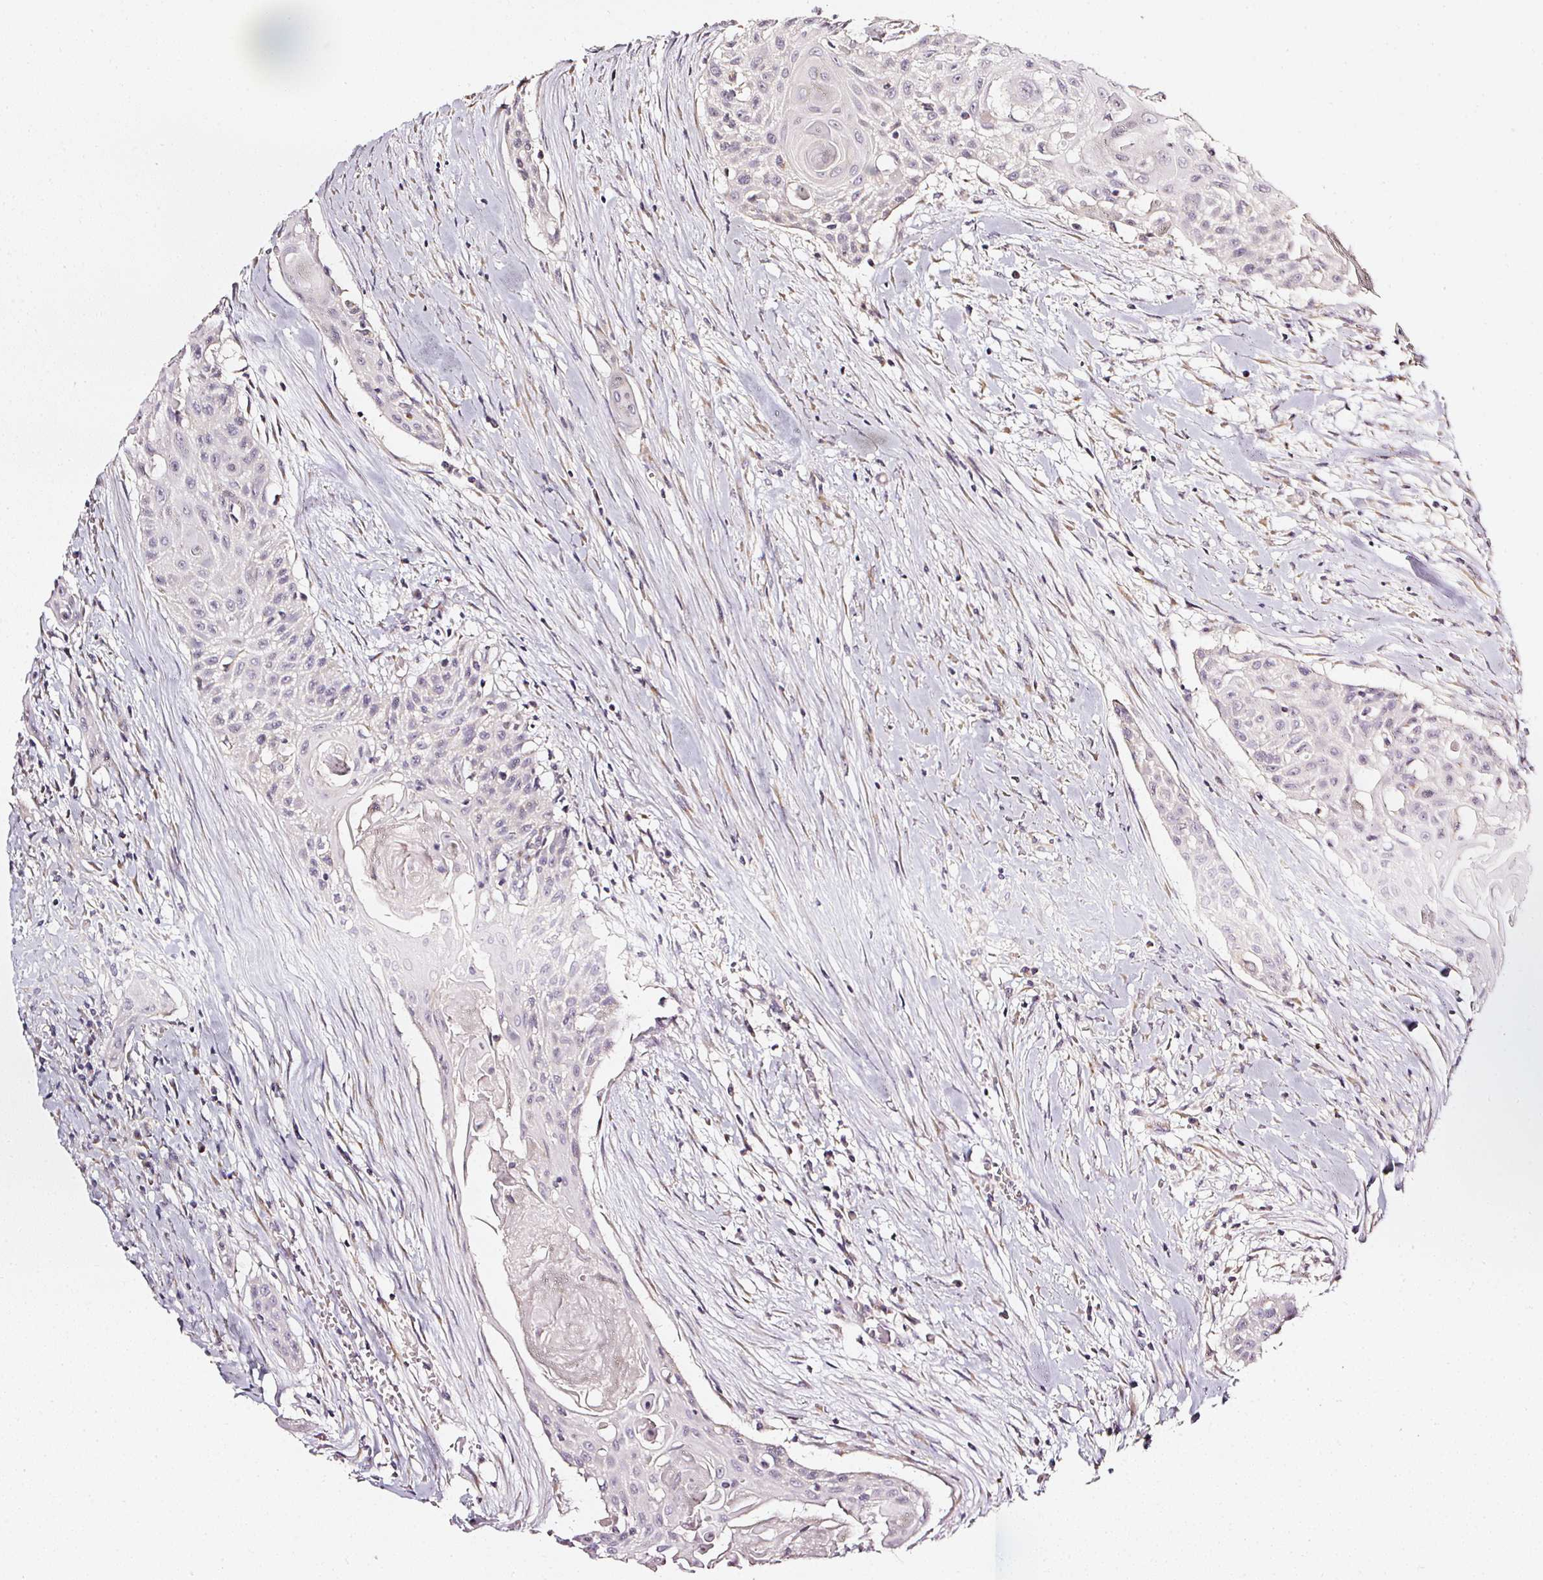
{"staining": {"intensity": "negative", "quantity": "none", "location": "none"}, "tissue": "head and neck cancer", "cell_type": "Tumor cells", "image_type": "cancer", "snomed": [{"axis": "morphology", "description": "Squamous cell carcinoma, NOS"}, {"axis": "topography", "description": "Lymph node"}, {"axis": "topography", "description": "Salivary gland"}, {"axis": "topography", "description": "Head-Neck"}], "caption": "Tumor cells are negative for protein expression in human head and neck squamous cell carcinoma.", "gene": "NTRK1", "patient": {"sex": "female", "age": 74}}